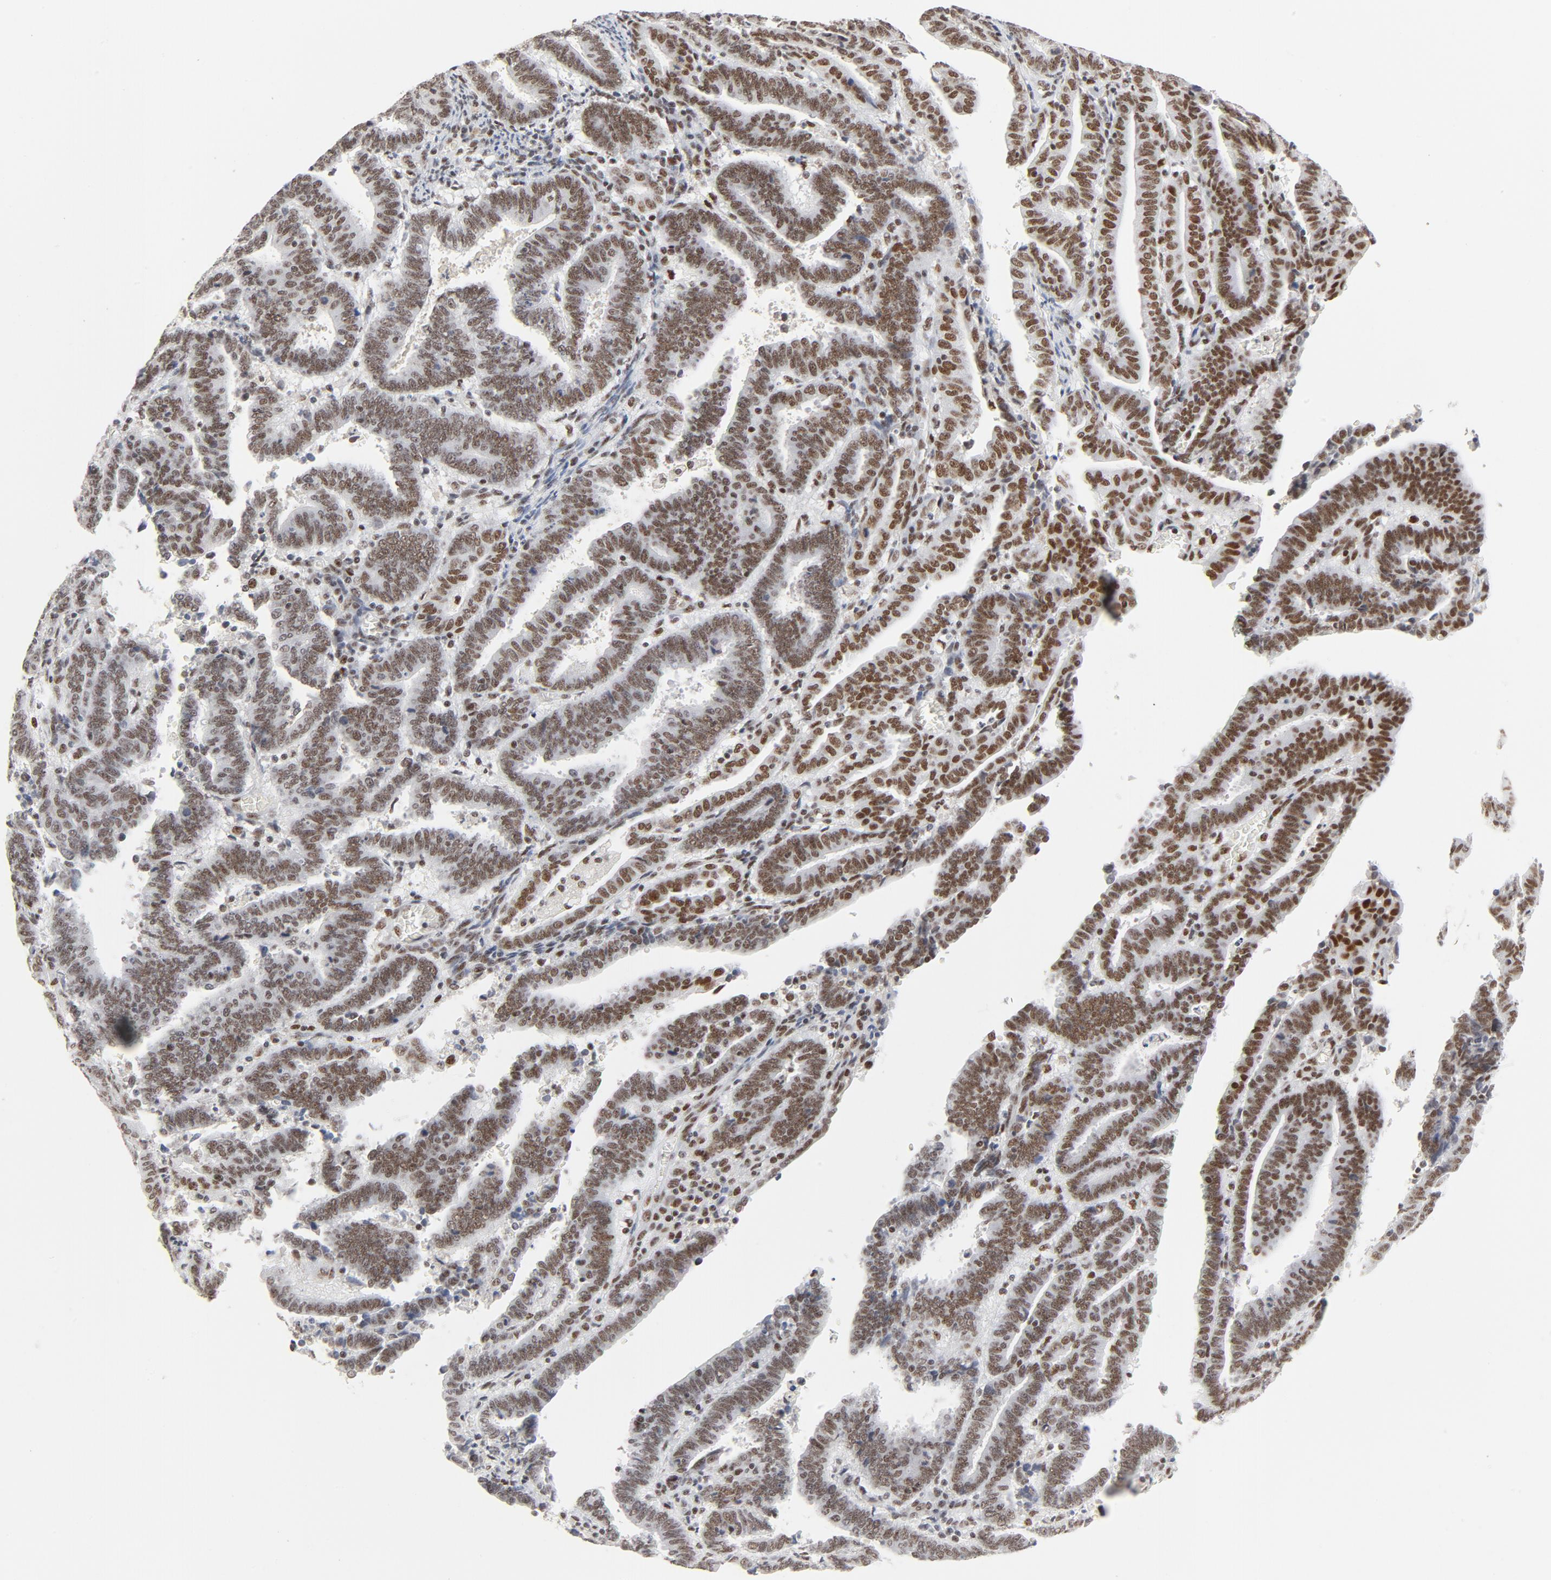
{"staining": {"intensity": "moderate", "quantity": ">75%", "location": "nuclear"}, "tissue": "endometrial cancer", "cell_type": "Tumor cells", "image_type": "cancer", "snomed": [{"axis": "morphology", "description": "Adenocarcinoma, NOS"}, {"axis": "topography", "description": "Uterus"}], "caption": "Immunohistochemical staining of human endometrial adenocarcinoma demonstrates moderate nuclear protein positivity in about >75% of tumor cells.", "gene": "GTF2H1", "patient": {"sex": "female", "age": 83}}